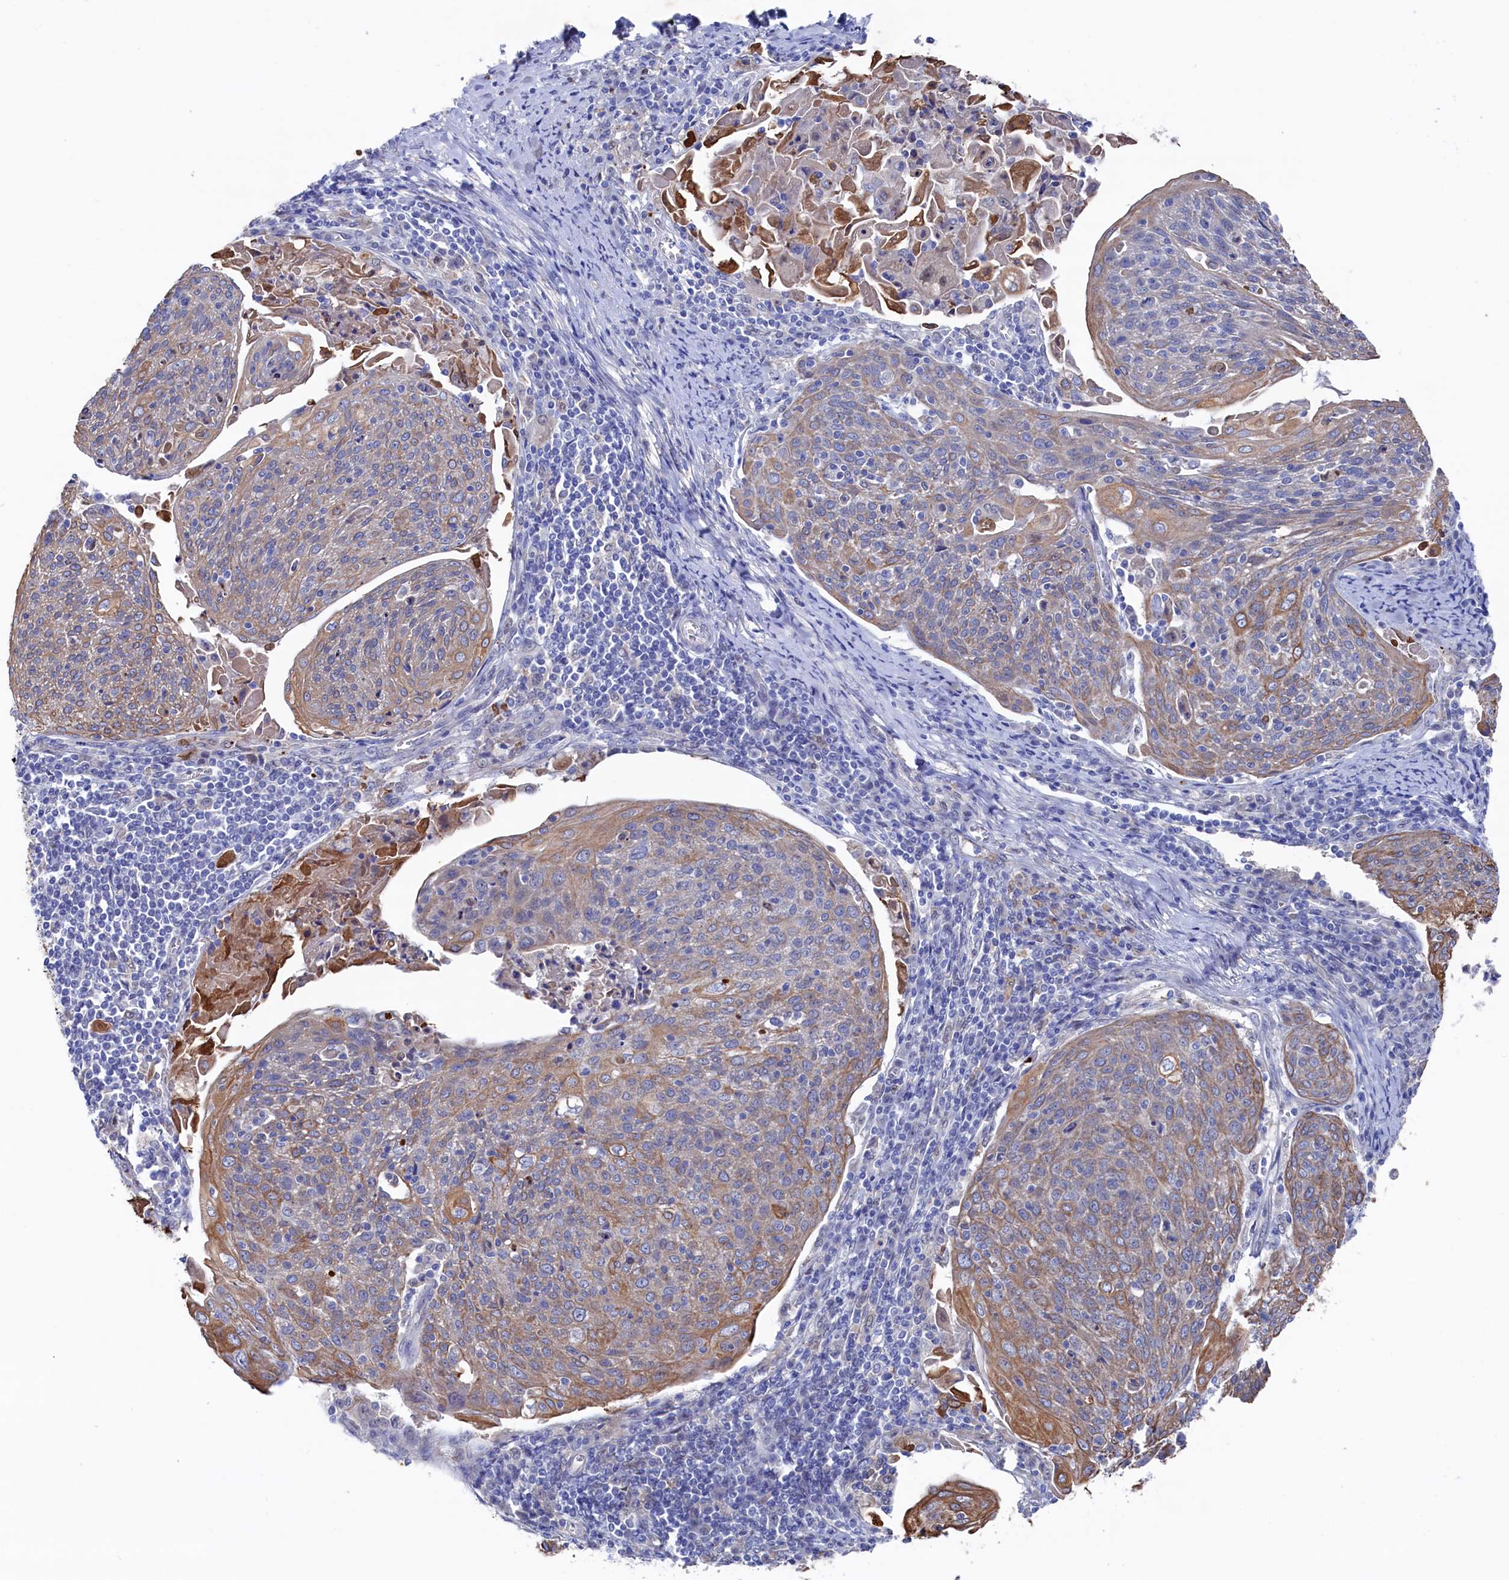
{"staining": {"intensity": "moderate", "quantity": "<25%", "location": "cytoplasmic/membranous"}, "tissue": "cervical cancer", "cell_type": "Tumor cells", "image_type": "cancer", "snomed": [{"axis": "morphology", "description": "Squamous cell carcinoma, NOS"}, {"axis": "topography", "description": "Cervix"}], "caption": "Immunohistochemistry micrograph of neoplastic tissue: cervical cancer stained using immunohistochemistry demonstrates low levels of moderate protein expression localized specifically in the cytoplasmic/membranous of tumor cells, appearing as a cytoplasmic/membranous brown color.", "gene": "RNH1", "patient": {"sex": "female", "age": 67}}